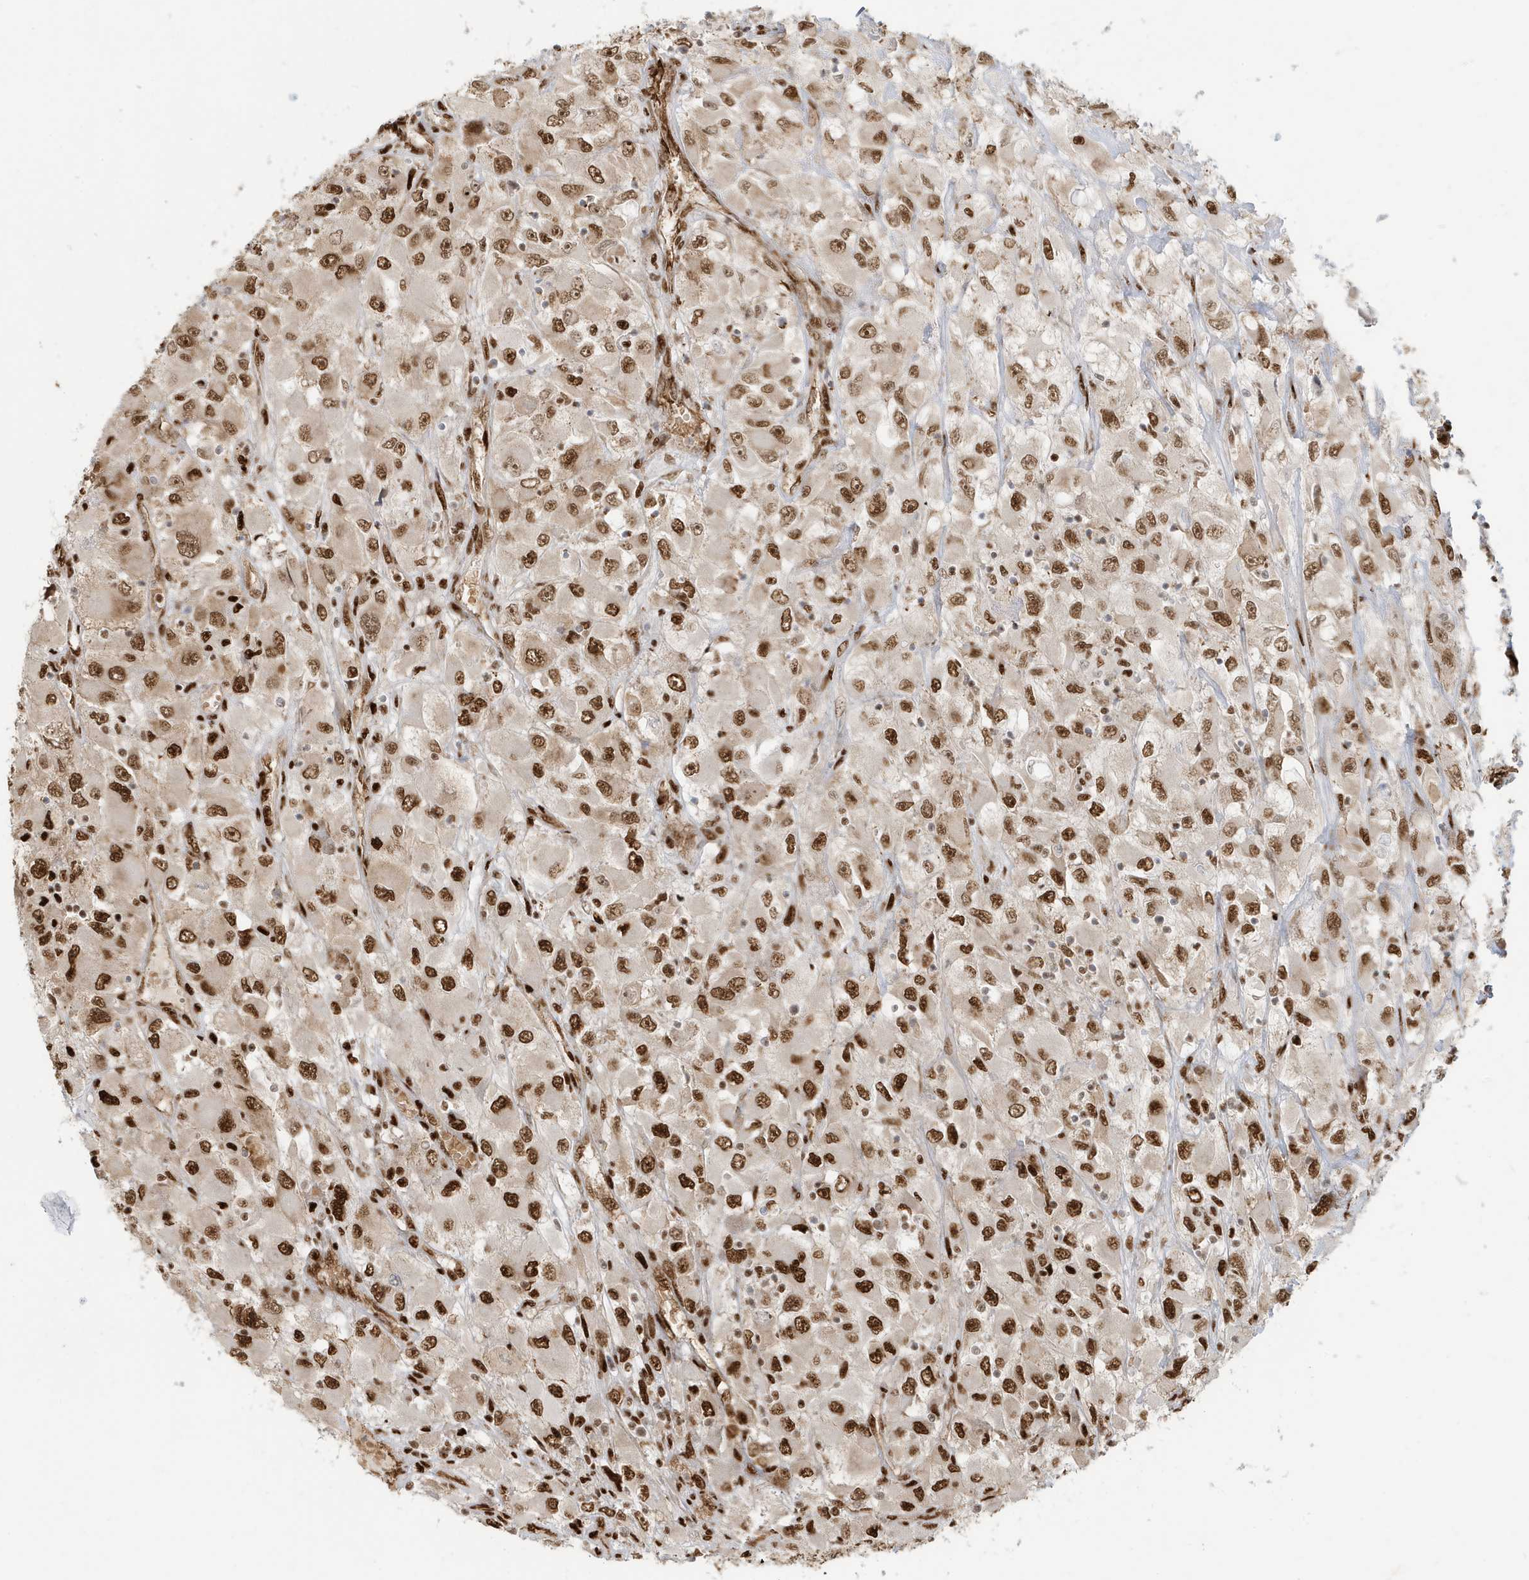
{"staining": {"intensity": "strong", "quantity": ">75%", "location": "nuclear"}, "tissue": "renal cancer", "cell_type": "Tumor cells", "image_type": "cancer", "snomed": [{"axis": "morphology", "description": "Adenocarcinoma, NOS"}, {"axis": "topography", "description": "Kidney"}], "caption": "Immunohistochemical staining of adenocarcinoma (renal) shows high levels of strong nuclear positivity in approximately >75% of tumor cells.", "gene": "CKS2", "patient": {"sex": "female", "age": 52}}